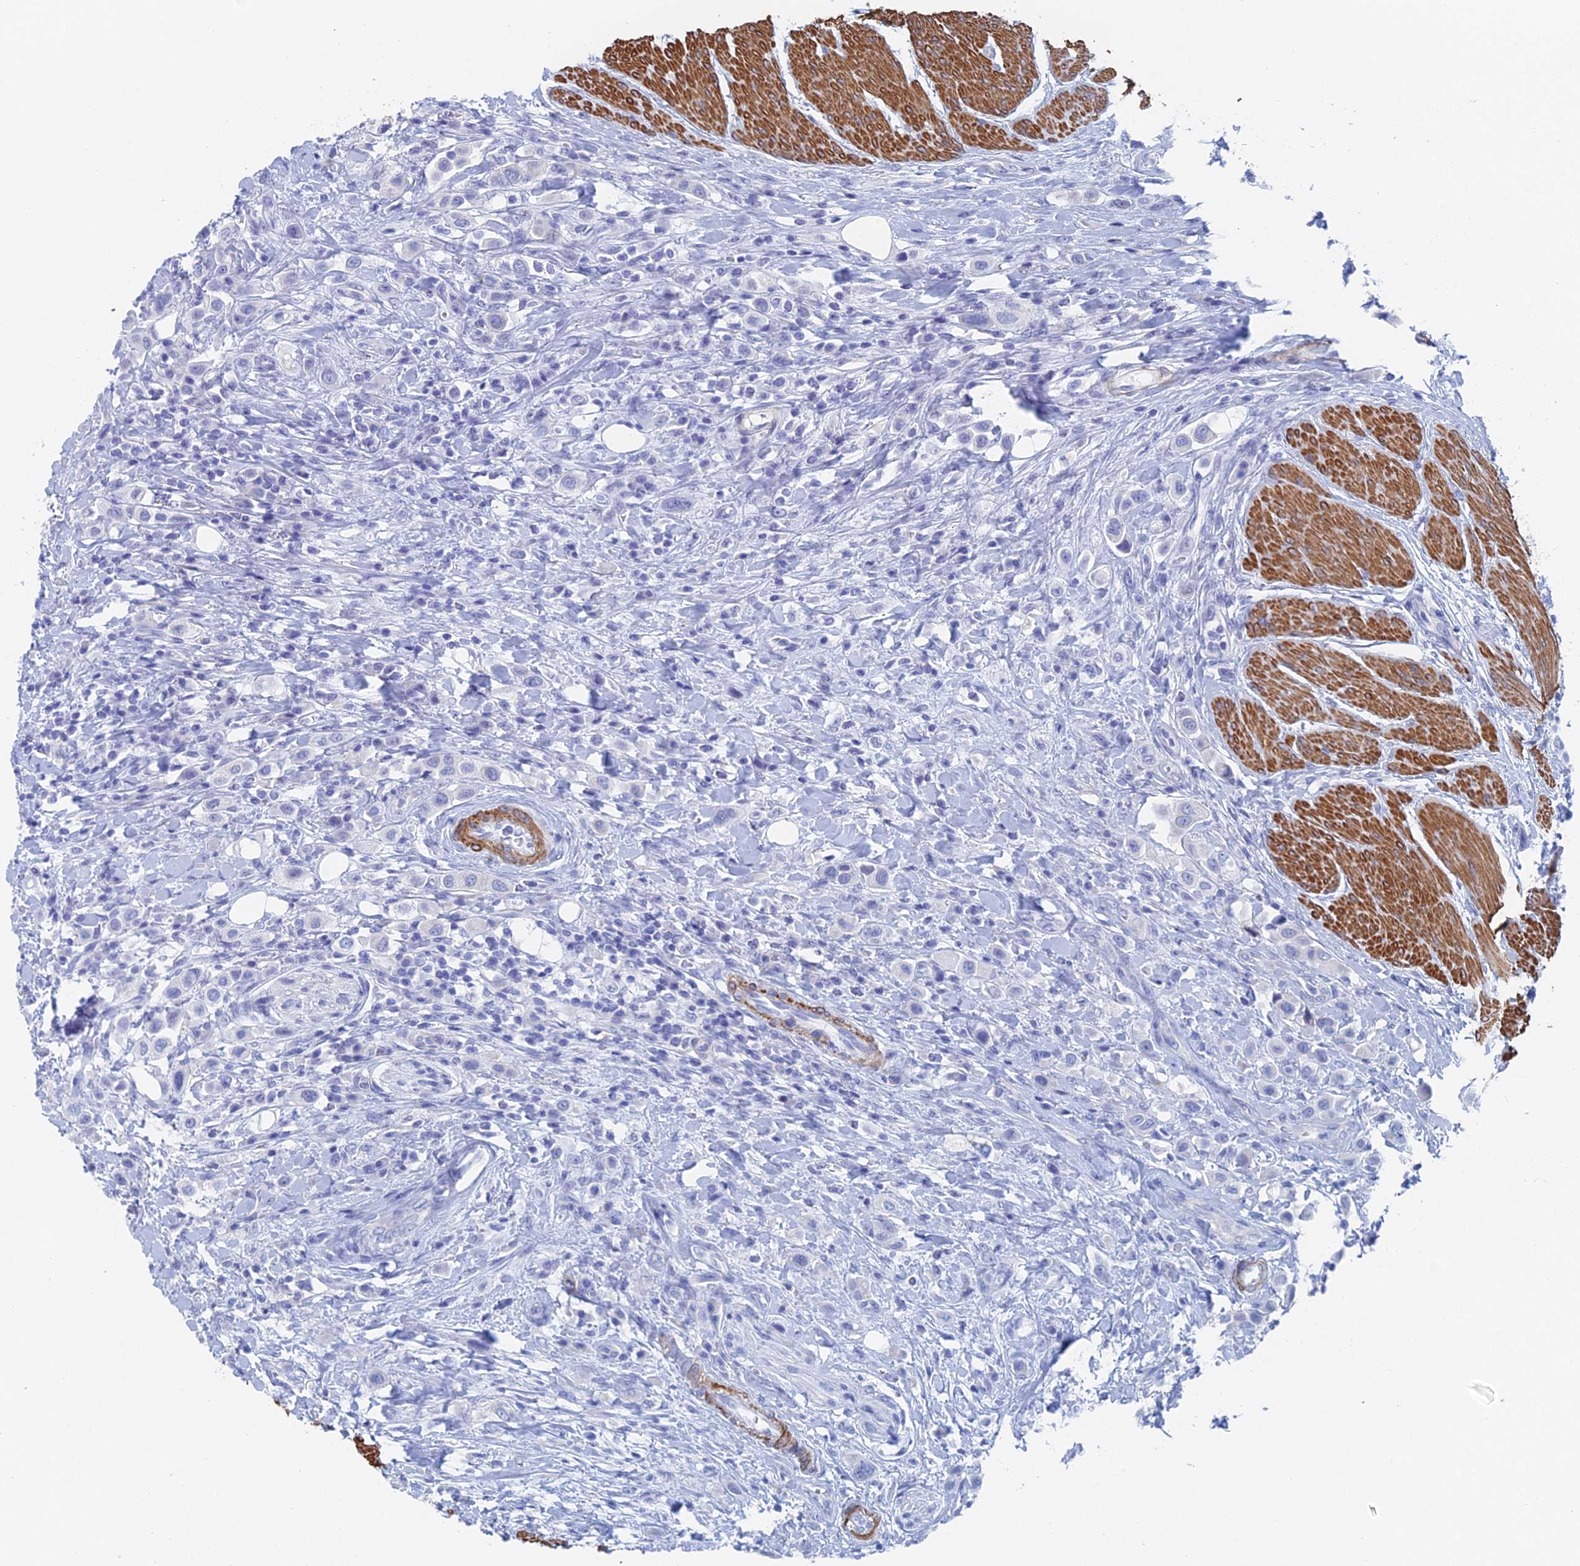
{"staining": {"intensity": "negative", "quantity": "none", "location": "none"}, "tissue": "urothelial cancer", "cell_type": "Tumor cells", "image_type": "cancer", "snomed": [{"axis": "morphology", "description": "Urothelial carcinoma, High grade"}, {"axis": "topography", "description": "Urinary bladder"}], "caption": "This image is of urothelial cancer stained with immunohistochemistry to label a protein in brown with the nuclei are counter-stained blue. There is no expression in tumor cells.", "gene": "KCNK18", "patient": {"sex": "male", "age": 50}}